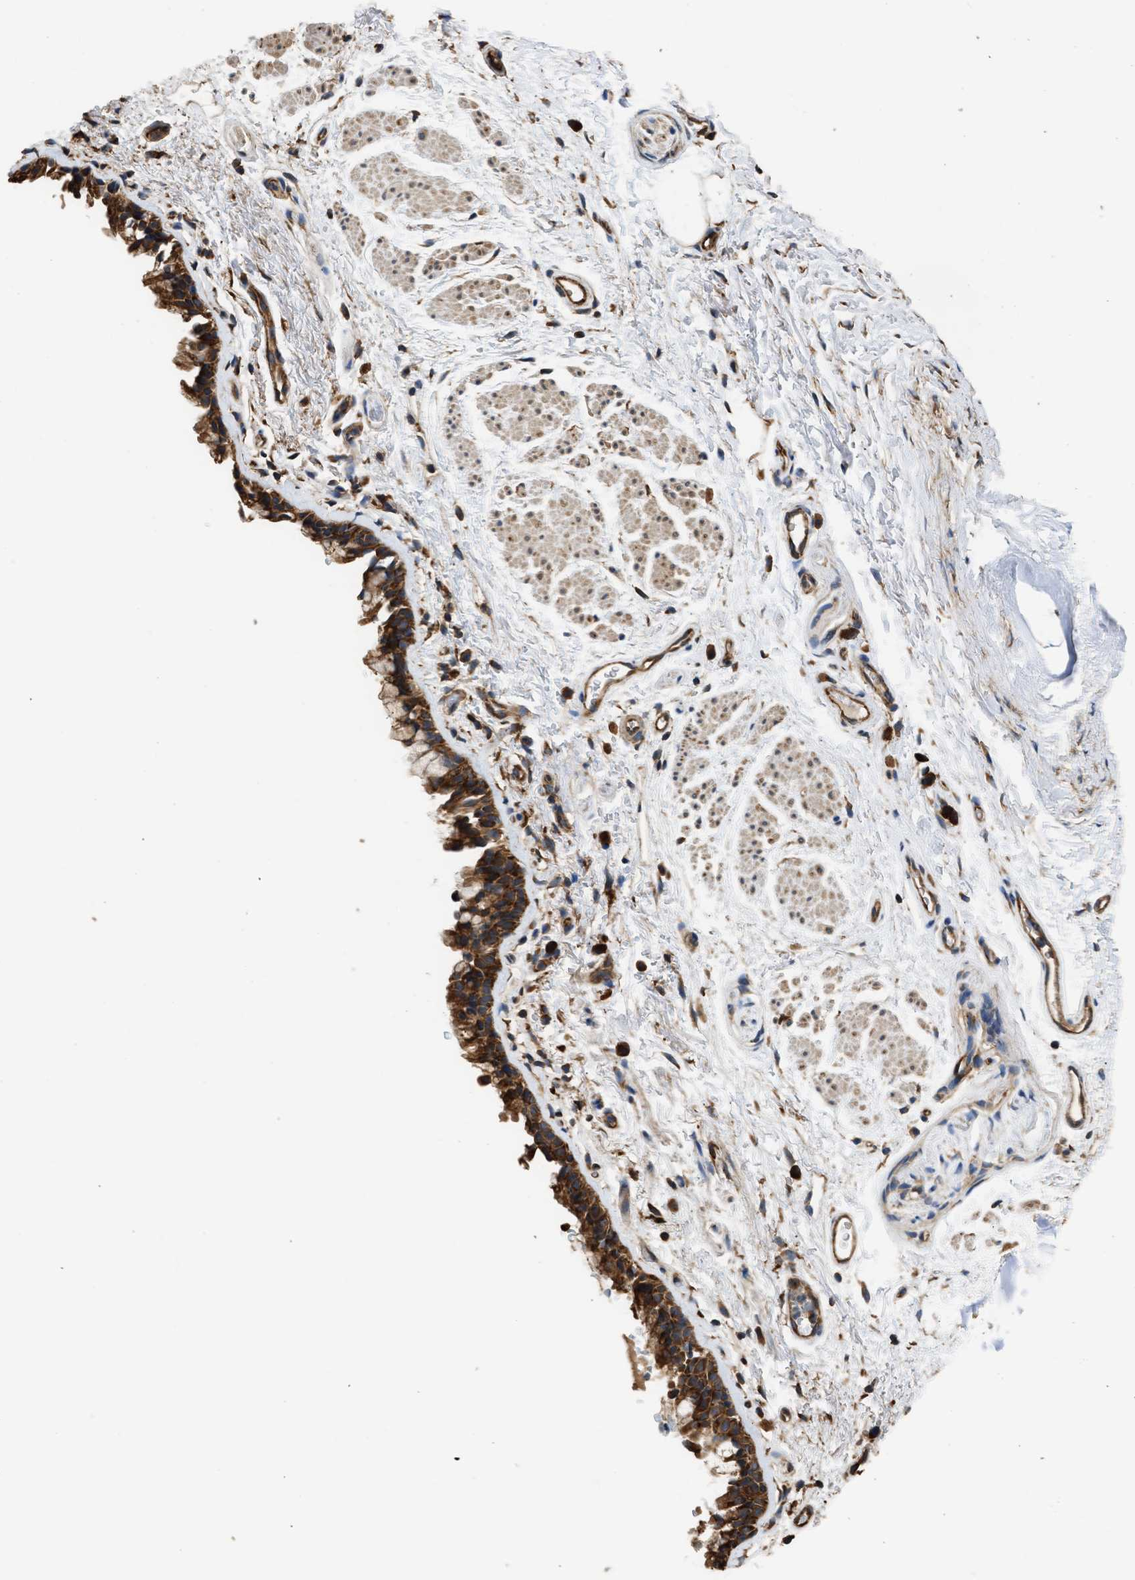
{"staining": {"intensity": "strong", "quantity": ">75%", "location": "cytoplasmic/membranous"}, "tissue": "bronchus", "cell_type": "Respiratory epithelial cells", "image_type": "normal", "snomed": [{"axis": "morphology", "description": "Normal tissue, NOS"}, {"axis": "topography", "description": "Cartilage tissue"}, {"axis": "topography", "description": "Bronchus"}], "caption": "A high-resolution image shows immunohistochemistry staining of benign bronchus, which exhibits strong cytoplasmic/membranous positivity in approximately >75% of respiratory epithelial cells.", "gene": "SLC36A4", "patient": {"sex": "female", "age": 53}}